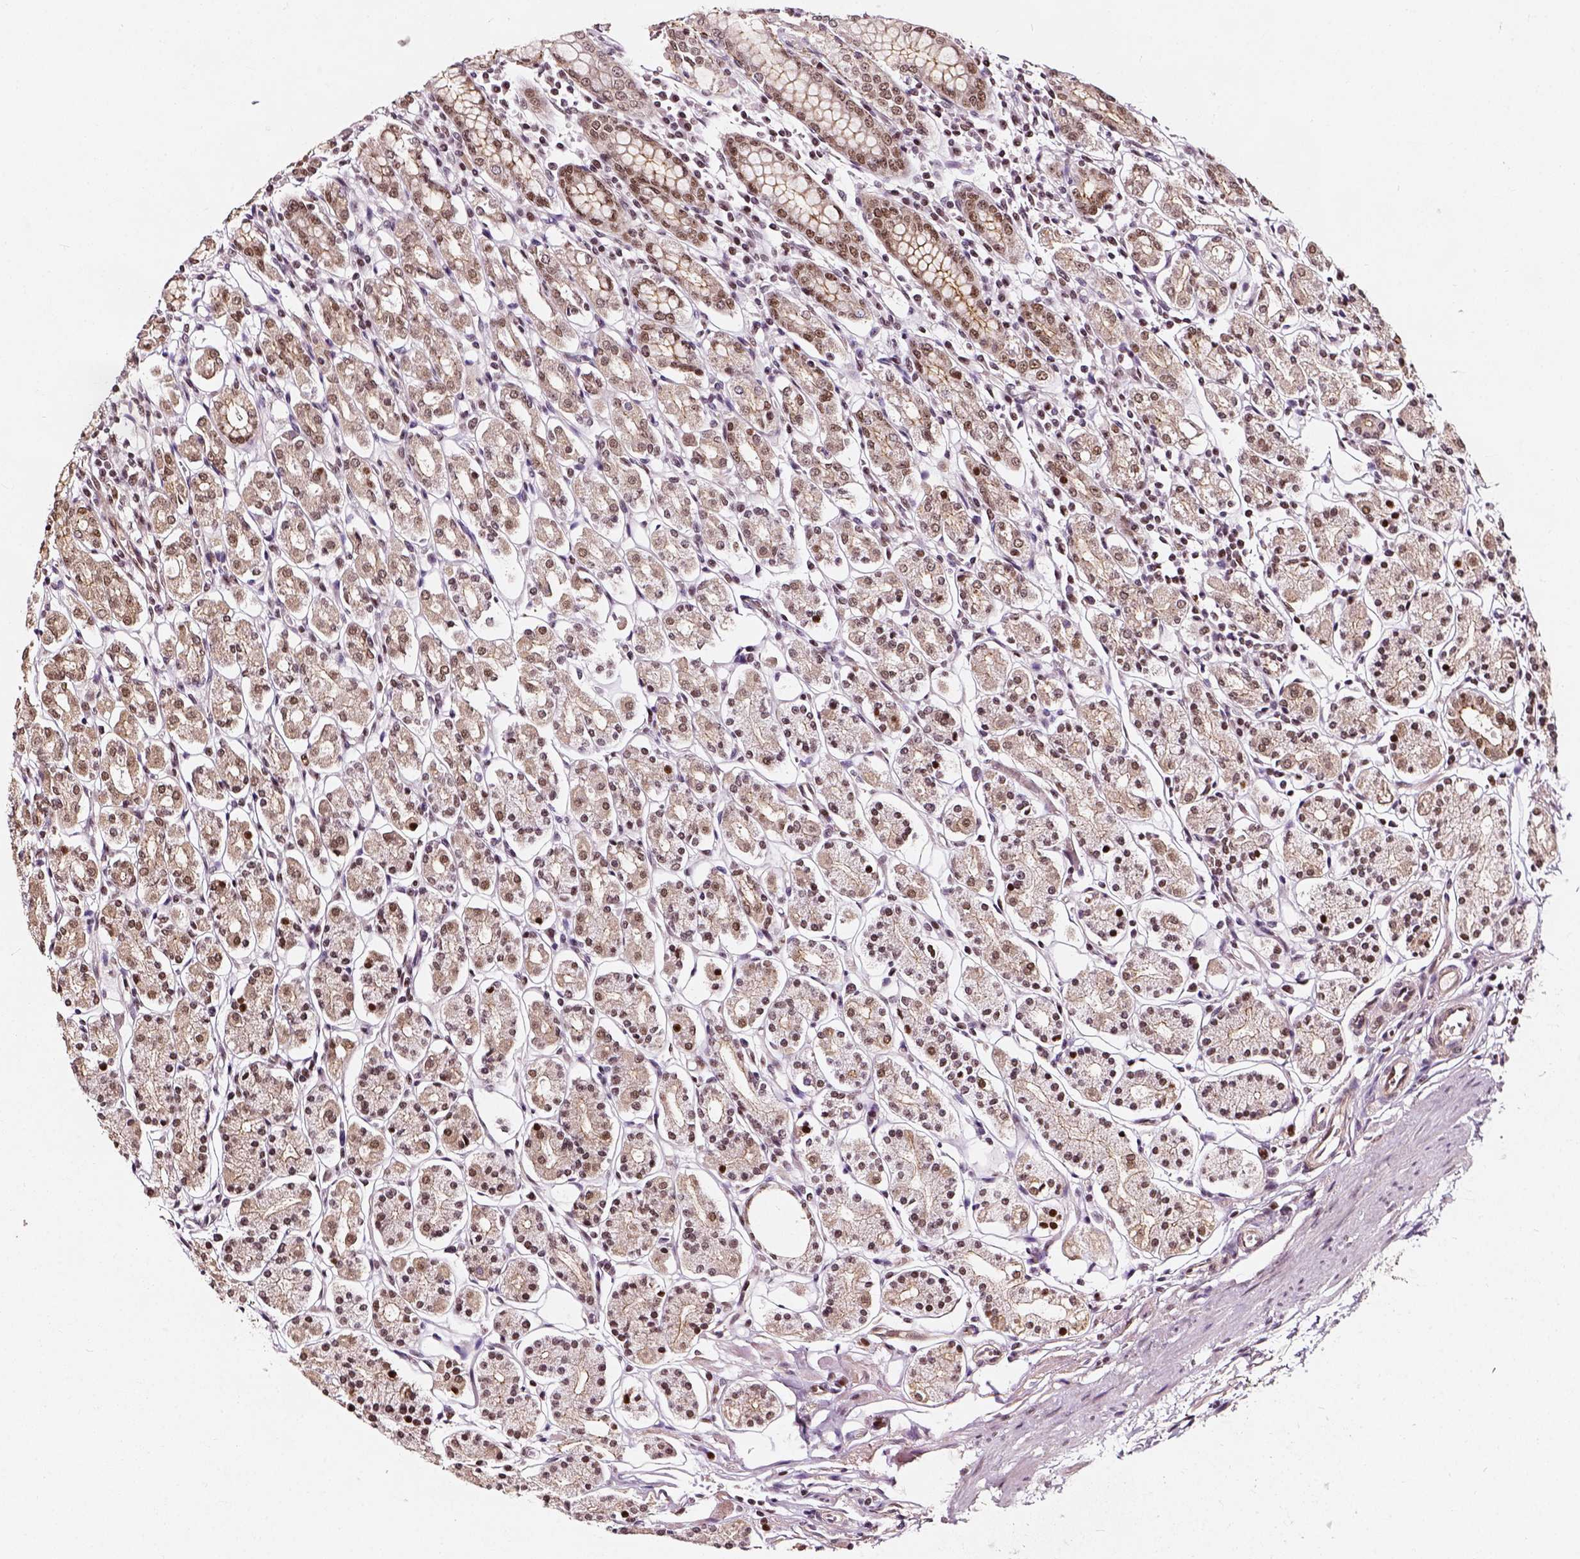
{"staining": {"intensity": "moderate", "quantity": ">75%", "location": "nuclear"}, "tissue": "stomach", "cell_type": "Glandular cells", "image_type": "normal", "snomed": [{"axis": "morphology", "description": "Normal tissue, NOS"}, {"axis": "topography", "description": "Stomach, upper"}, {"axis": "topography", "description": "Stomach"}], "caption": "IHC photomicrograph of unremarkable stomach: human stomach stained using immunohistochemistry reveals medium levels of moderate protein expression localized specifically in the nuclear of glandular cells, appearing as a nuclear brown color.", "gene": "NACC1", "patient": {"sex": "male", "age": 62}}